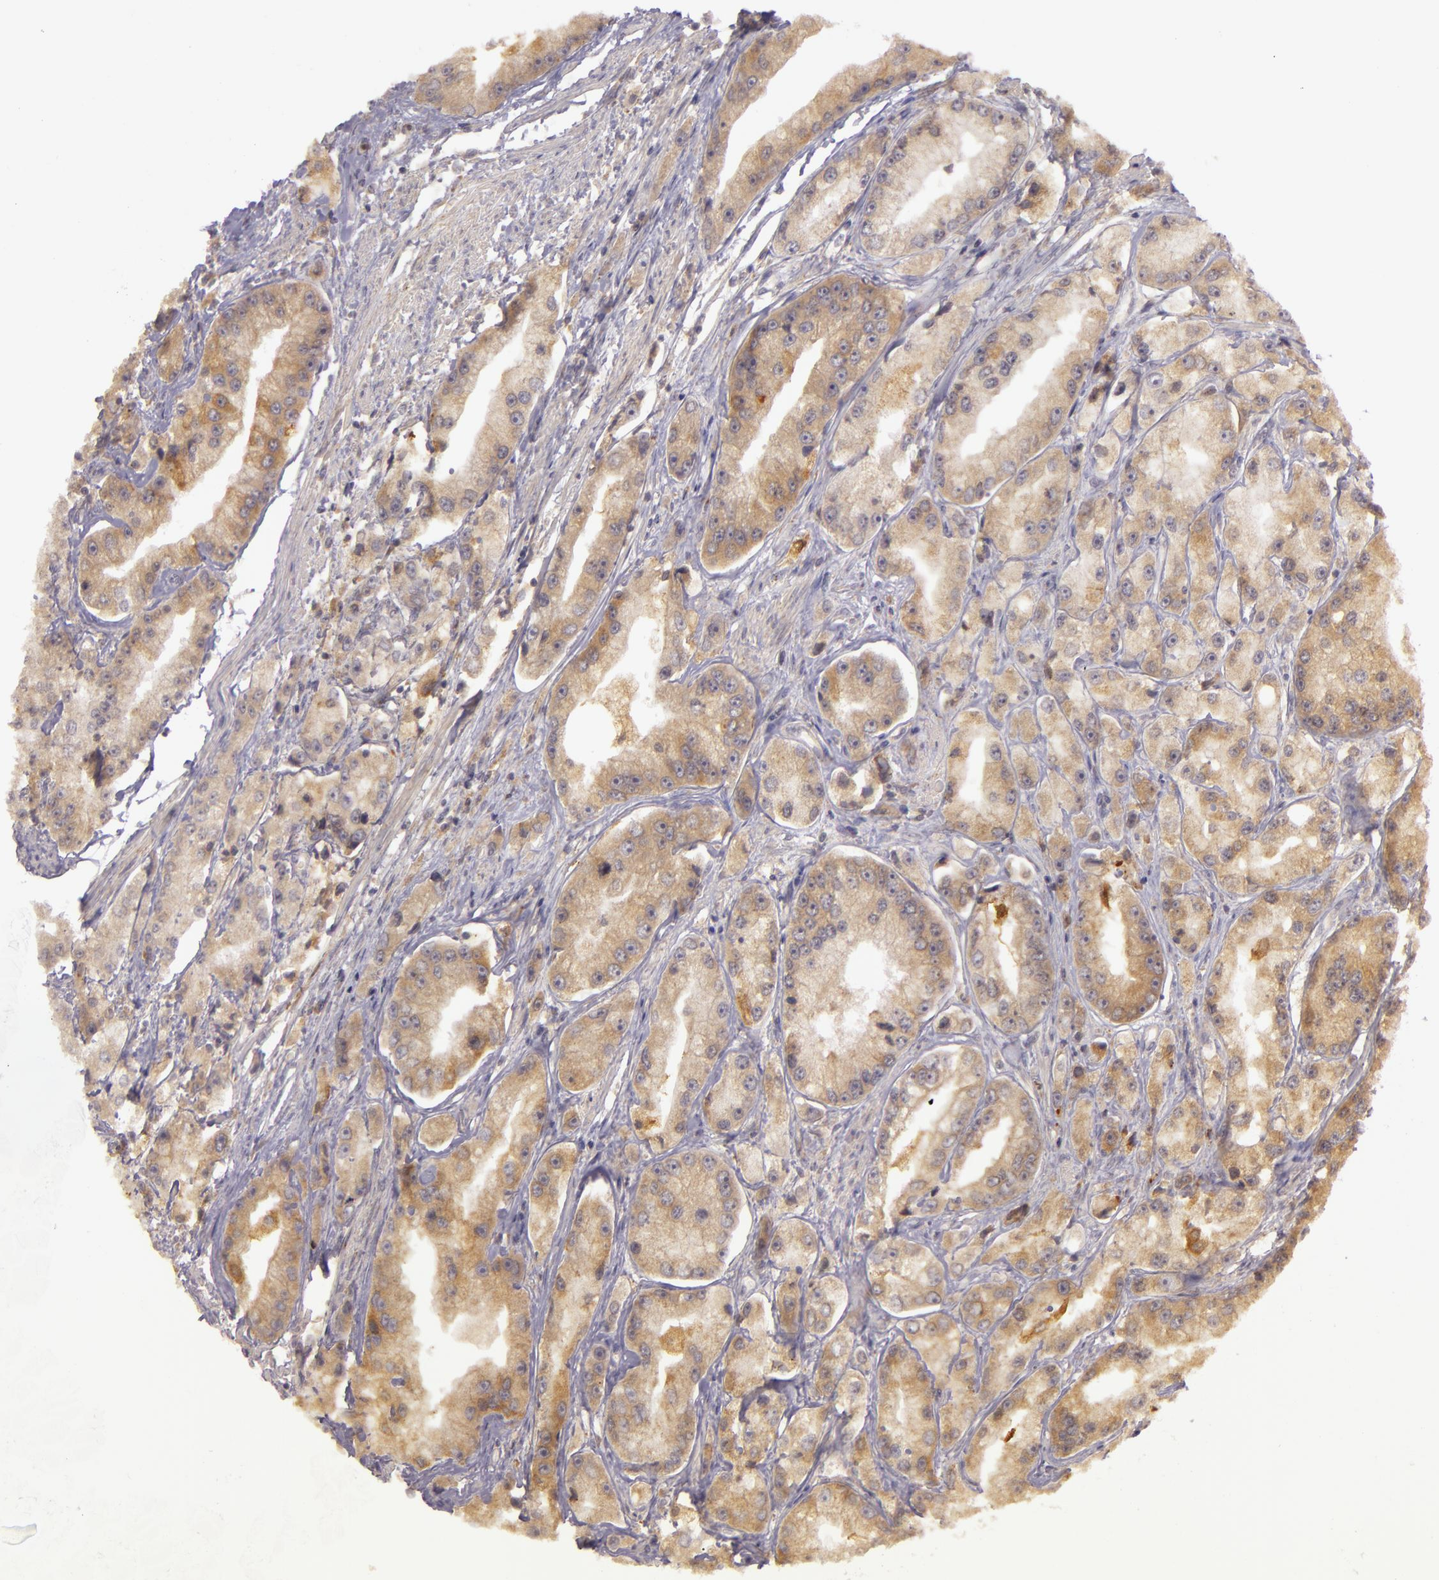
{"staining": {"intensity": "weak", "quantity": ">75%", "location": "cytoplasmic/membranous"}, "tissue": "prostate cancer", "cell_type": "Tumor cells", "image_type": "cancer", "snomed": [{"axis": "morphology", "description": "Adenocarcinoma, Medium grade"}, {"axis": "topography", "description": "Prostate"}], "caption": "Immunohistochemistry (IHC) histopathology image of neoplastic tissue: human prostate cancer stained using immunohistochemistry displays low levels of weak protein expression localized specifically in the cytoplasmic/membranous of tumor cells, appearing as a cytoplasmic/membranous brown color.", "gene": "PPP1R3F", "patient": {"sex": "male", "age": 72}}